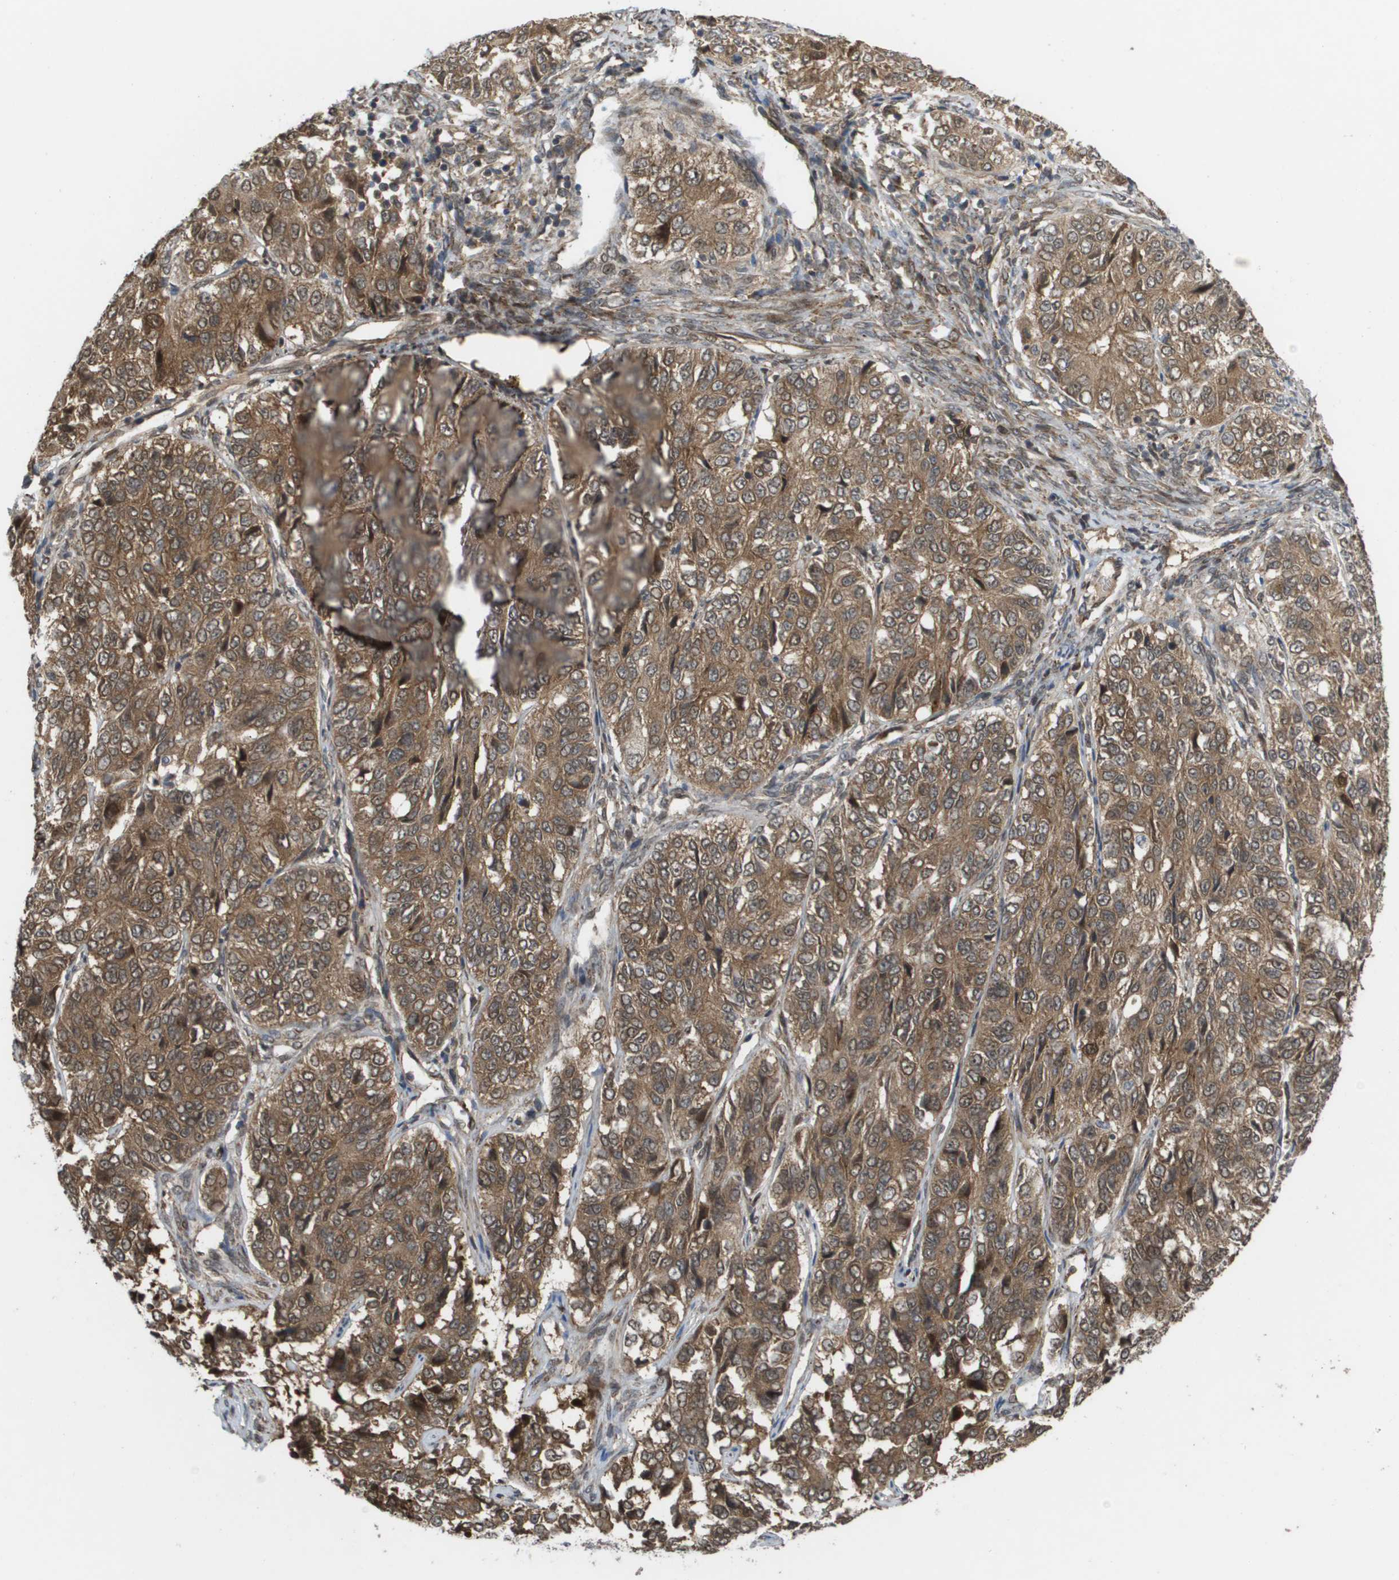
{"staining": {"intensity": "moderate", "quantity": ">75%", "location": "cytoplasmic/membranous,nuclear"}, "tissue": "ovarian cancer", "cell_type": "Tumor cells", "image_type": "cancer", "snomed": [{"axis": "morphology", "description": "Carcinoma, endometroid"}, {"axis": "topography", "description": "Ovary"}], "caption": "Immunohistochemistry image of neoplastic tissue: human ovarian cancer (endometroid carcinoma) stained using immunohistochemistry (IHC) reveals medium levels of moderate protein expression localized specifically in the cytoplasmic/membranous and nuclear of tumor cells, appearing as a cytoplasmic/membranous and nuclear brown color.", "gene": "CTPS2", "patient": {"sex": "female", "age": 51}}